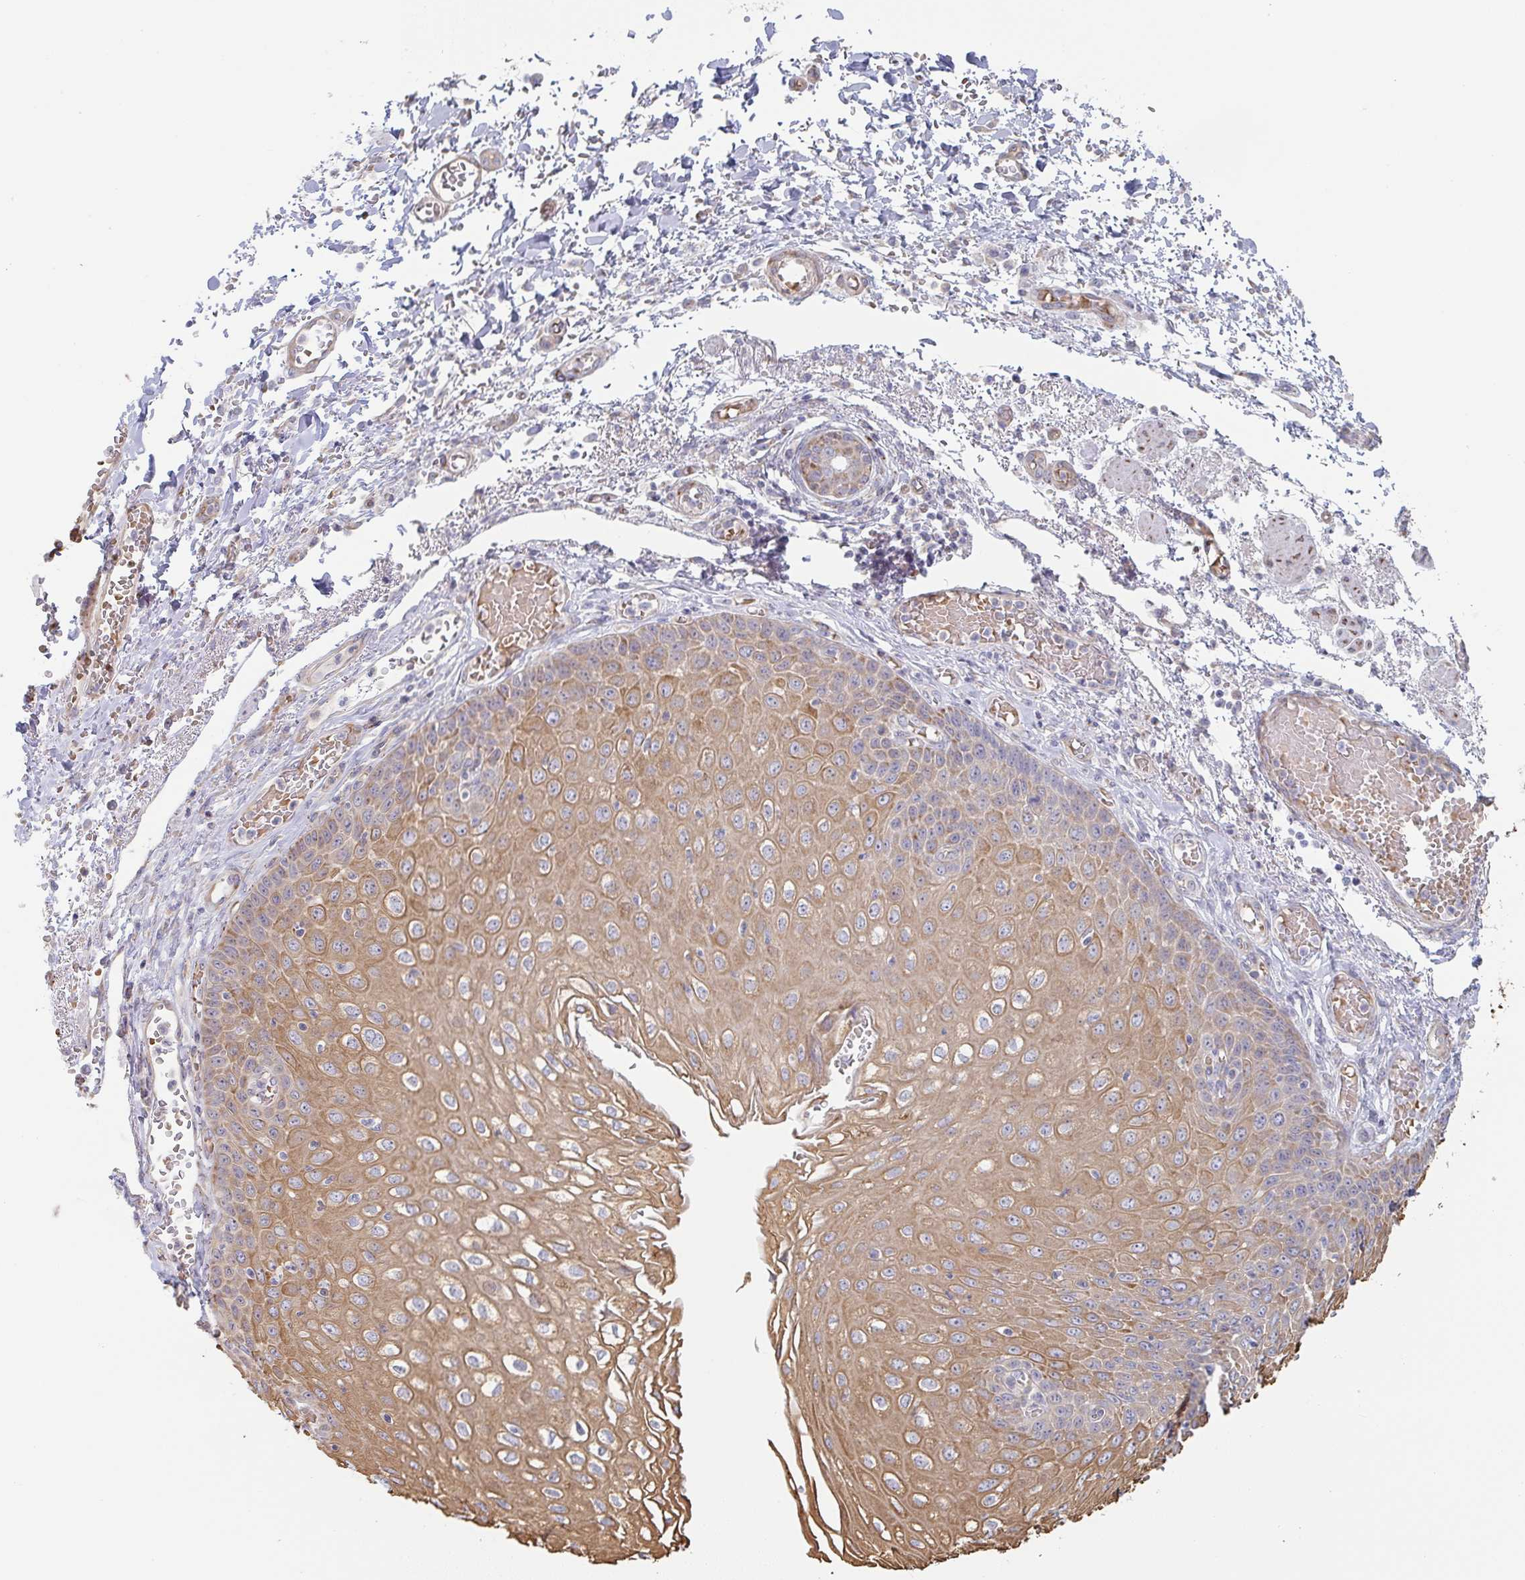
{"staining": {"intensity": "moderate", "quantity": ">75%", "location": "cytoplasmic/membranous"}, "tissue": "esophagus", "cell_type": "Squamous epithelial cells", "image_type": "normal", "snomed": [{"axis": "morphology", "description": "Normal tissue, NOS"}, {"axis": "morphology", "description": "Adenocarcinoma, NOS"}, {"axis": "topography", "description": "Esophagus"}], "caption": "This is a photomicrograph of immunohistochemistry staining of normal esophagus, which shows moderate positivity in the cytoplasmic/membranous of squamous epithelial cells.", "gene": "ZNF526", "patient": {"sex": "male", "age": 81}}